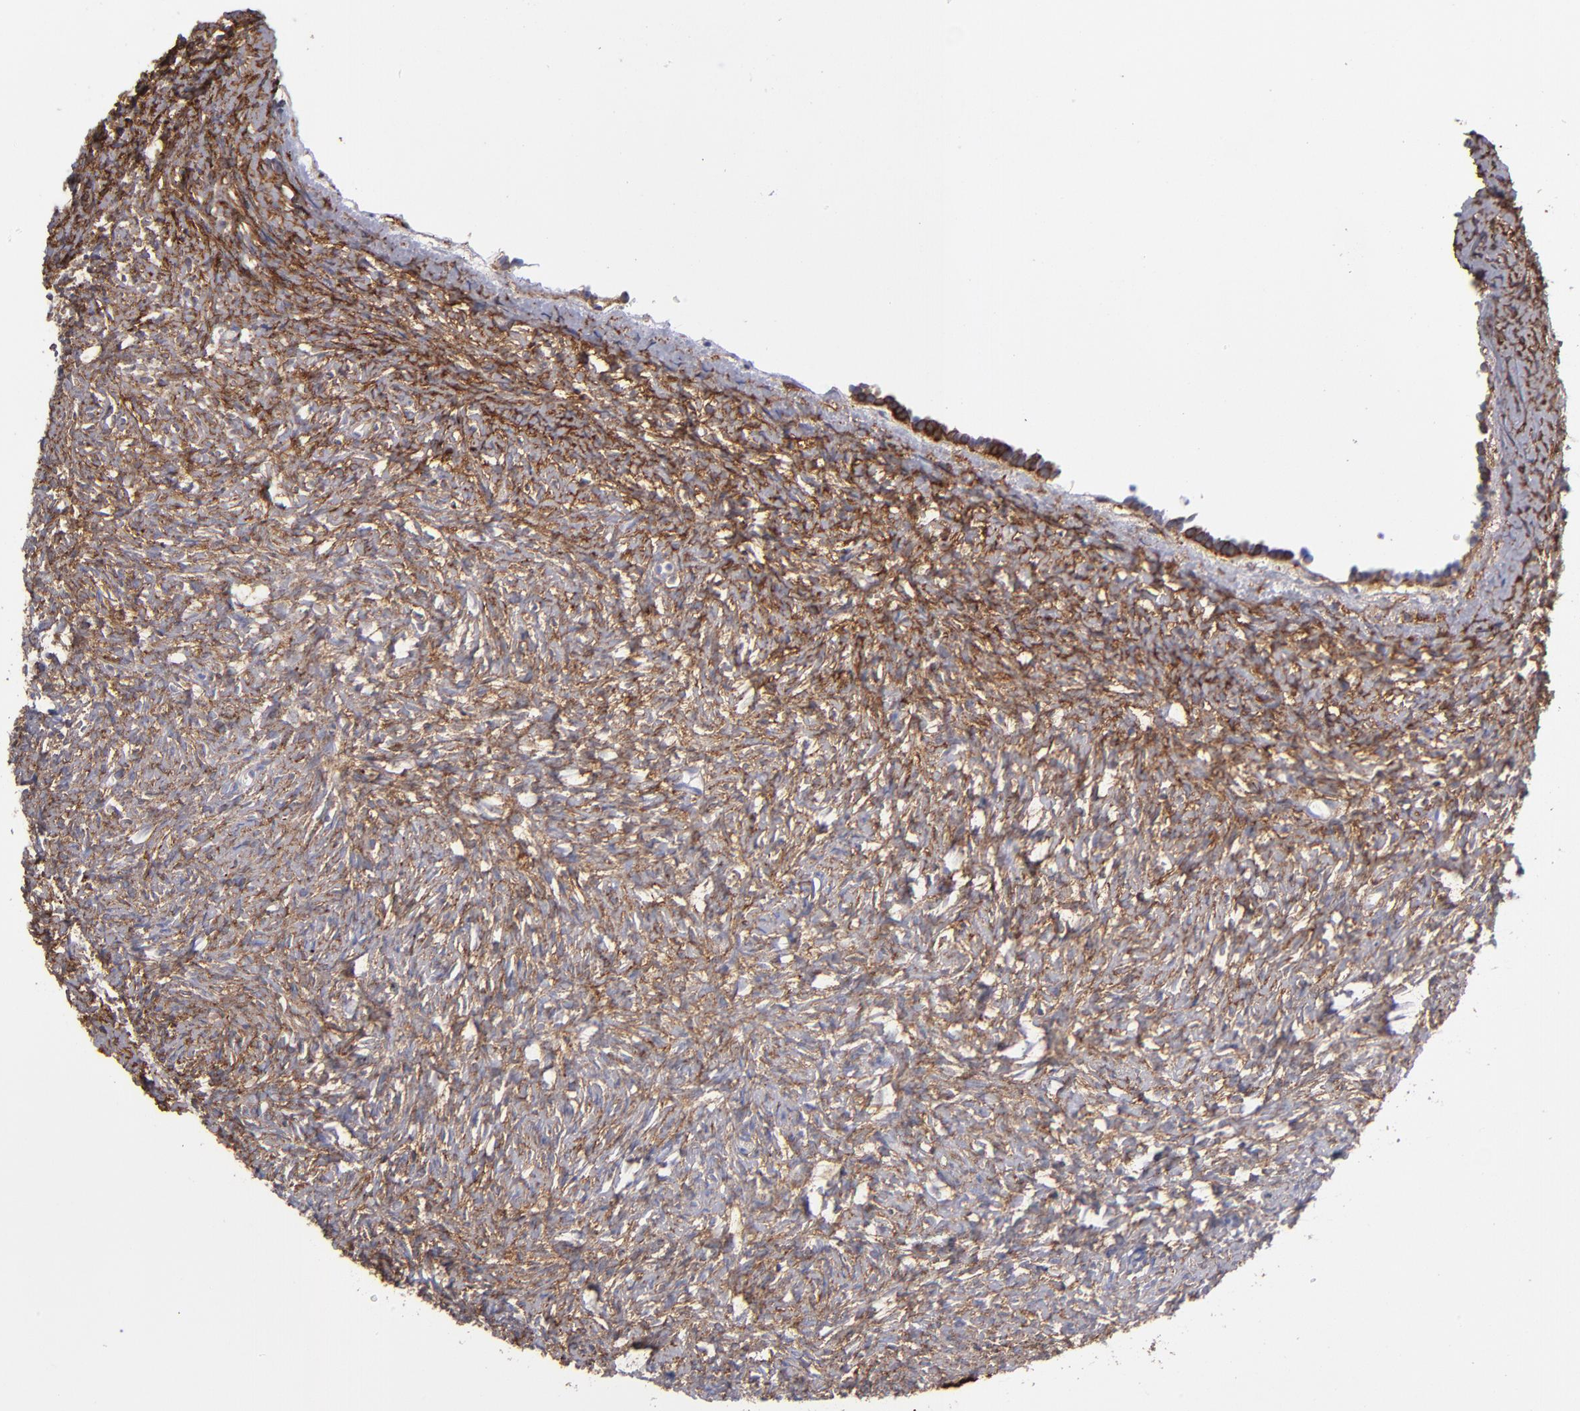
{"staining": {"intensity": "strong", "quantity": ">75%", "location": "cytoplasmic/membranous"}, "tissue": "ovary", "cell_type": "Follicle cells", "image_type": "normal", "snomed": [{"axis": "morphology", "description": "Normal tissue, NOS"}, {"axis": "topography", "description": "Ovary"}], "caption": "Strong cytoplasmic/membranous staining is present in approximately >75% of follicle cells in benign ovary.", "gene": "MVP", "patient": {"sex": "female", "age": 35}}